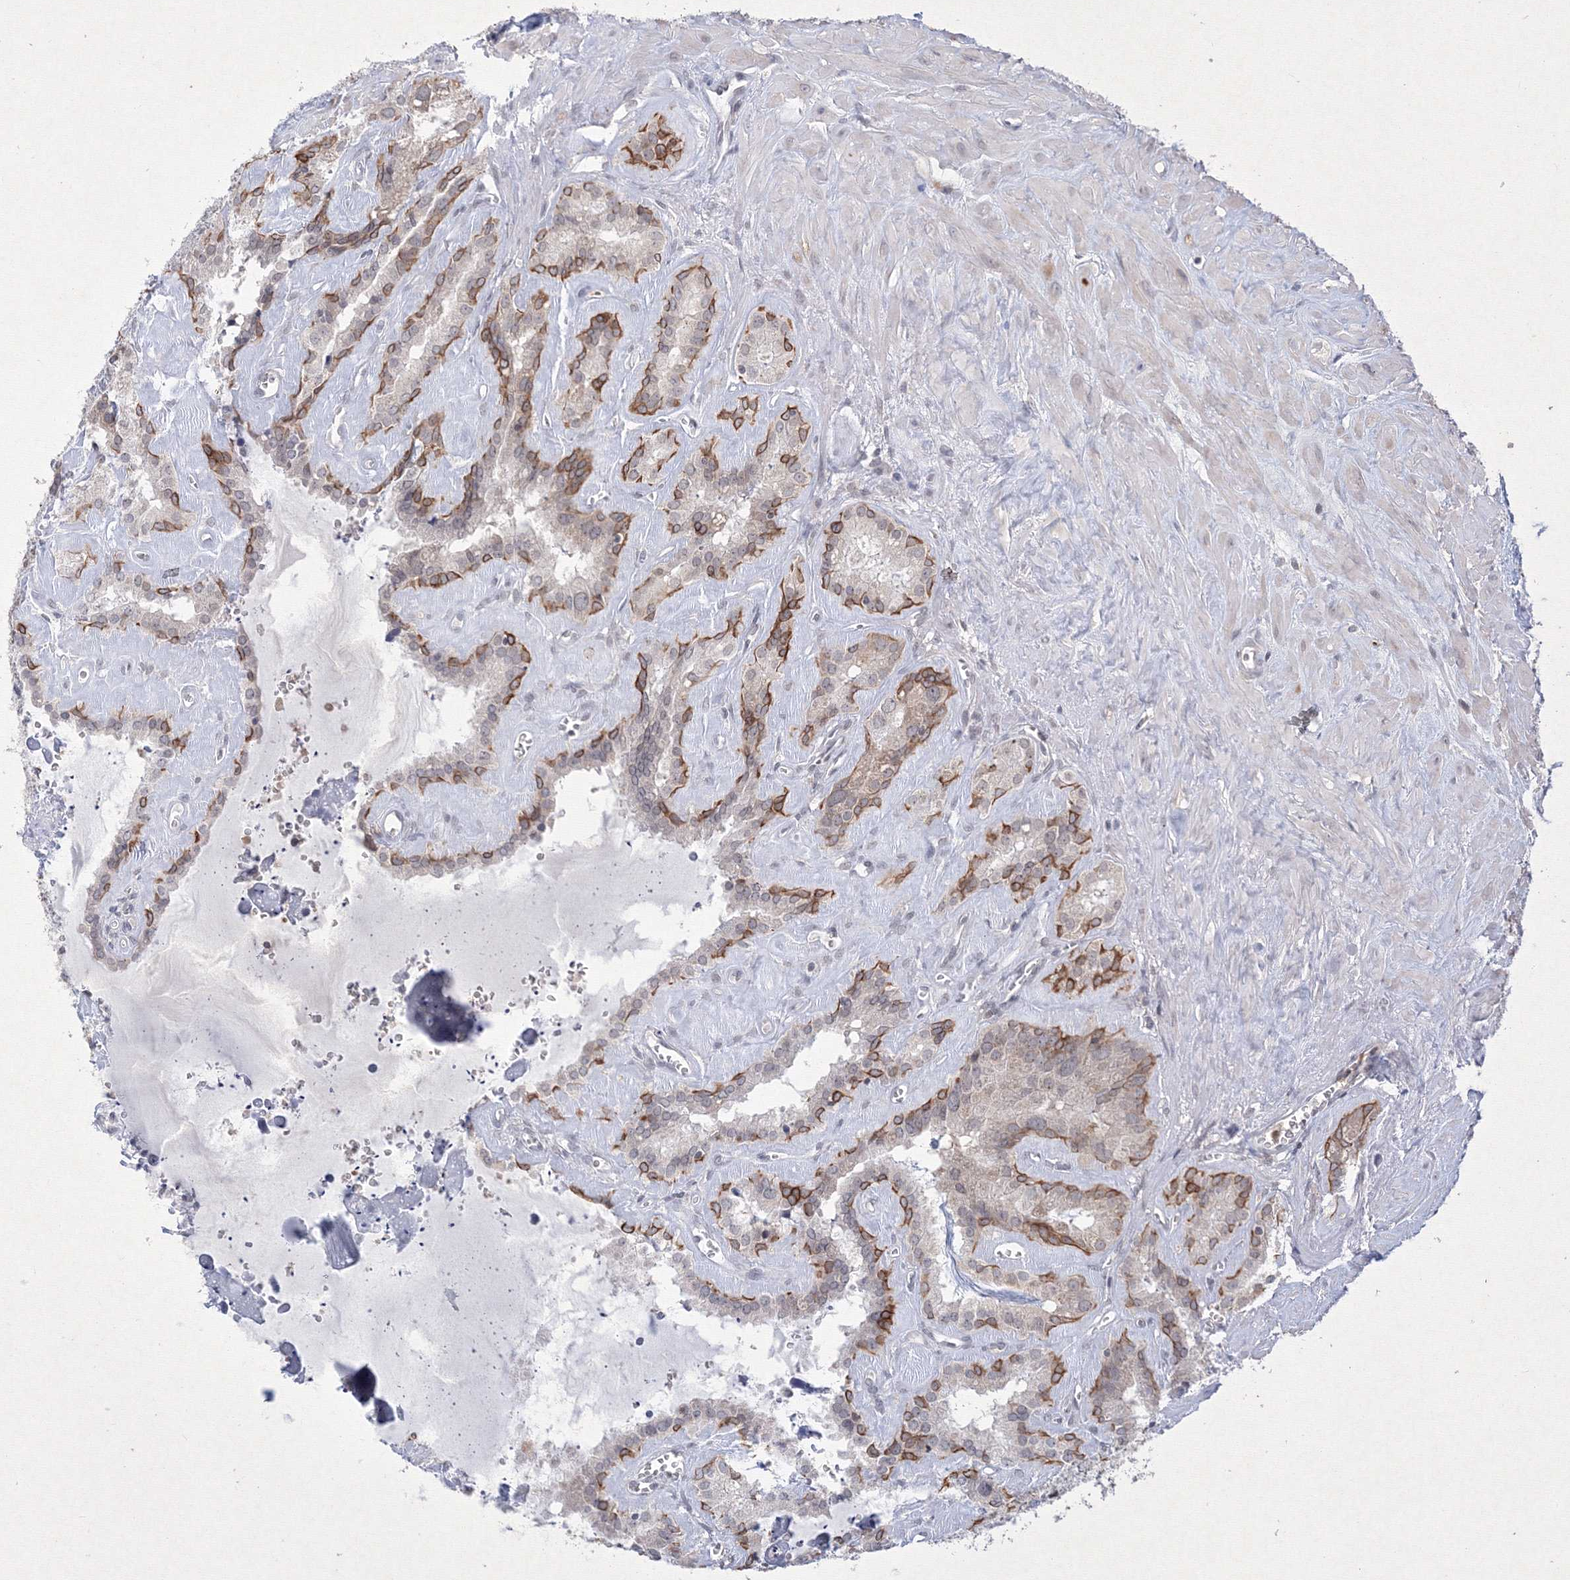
{"staining": {"intensity": "strong", "quantity": "25%-75%", "location": "cytoplasmic/membranous"}, "tissue": "seminal vesicle", "cell_type": "Glandular cells", "image_type": "normal", "snomed": [{"axis": "morphology", "description": "Normal tissue, NOS"}, {"axis": "topography", "description": "Prostate"}, {"axis": "topography", "description": "Seminal veicle"}], "caption": "Immunohistochemistry (IHC) of unremarkable seminal vesicle reveals high levels of strong cytoplasmic/membranous expression in about 25%-75% of glandular cells.", "gene": "NXPE3", "patient": {"sex": "male", "age": 59}}